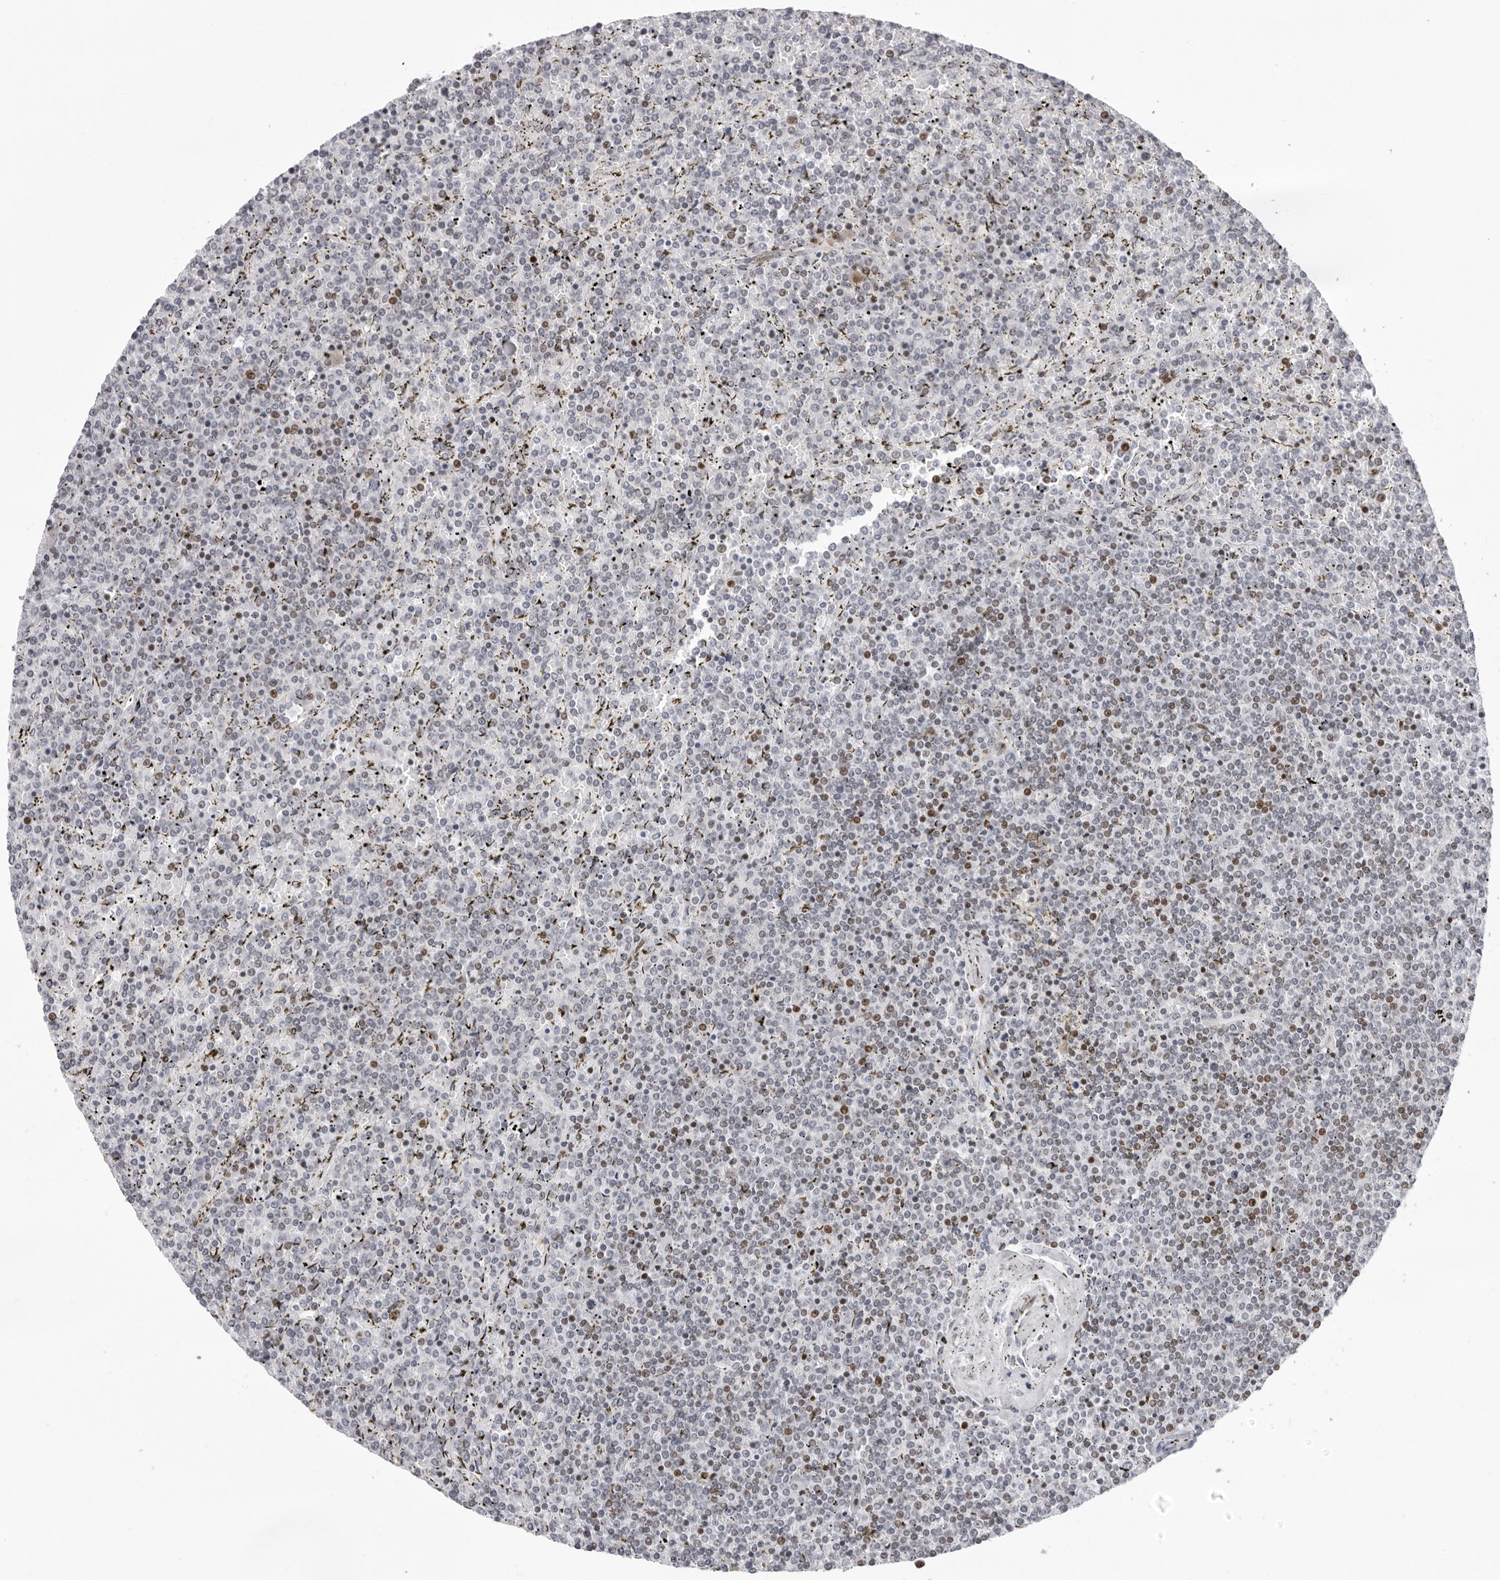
{"staining": {"intensity": "moderate", "quantity": "<25%", "location": "nuclear"}, "tissue": "lymphoma", "cell_type": "Tumor cells", "image_type": "cancer", "snomed": [{"axis": "morphology", "description": "Malignant lymphoma, non-Hodgkin's type, Low grade"}, {"axis": "topography", "description": "Spleen"}], "caption": "Protein expression analysis of malignant lymphoma, non-Hodgkin's type (low-grade) exhibits moderate nuclear staining in approximately <25% of tumor cells. The staining was performed using DAB (3,3'-diaminobenzidine) to visualize the protein expression in brown, while the nuclei were stained in blue with hematoxylin (Magnification: 20x).", "gene": "NTPCR", "patient": {"sex": "female", "age": 19}}